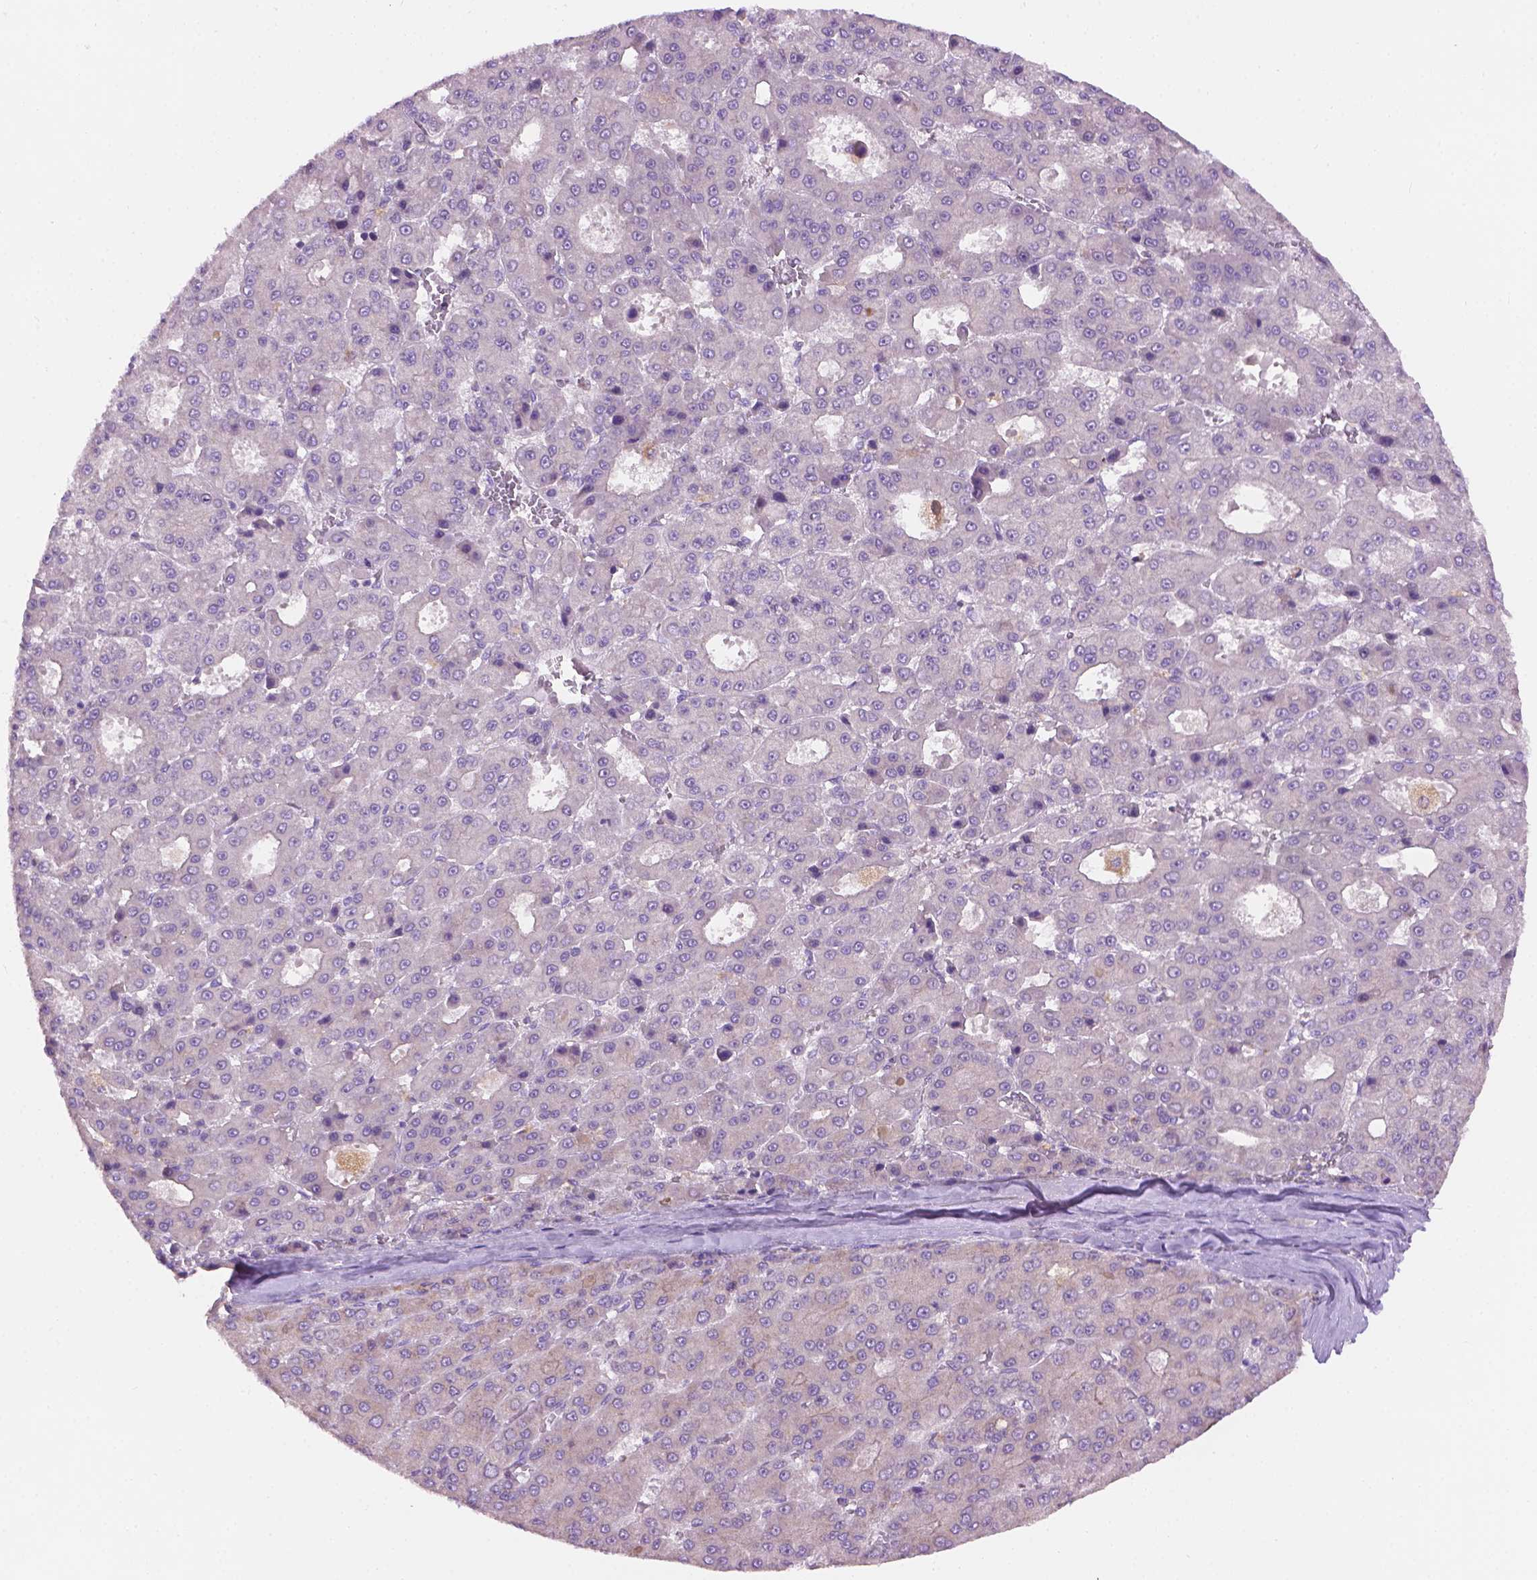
{"staining": {"intensity": "negative", "quantity": "none", "location": "none"}, "tissue": "liver cancer", "cell_type": "Tumor cells", "image_type": "cancer", "snomed": [{"axis": "morphology", "description": "Carcinoma, Hepatocellular, NOS"}, {"axis": "topography", "description": "Liver"}], "caption": "An image of hepatocellular carcinoma (liver) stained for a protein displays no brown staining in tumor cells. (Immunohistochemistry (ihc), brightfield microscopy, high magnification).", "gene": "CDH7", "patient": {"sex": "male", "age": 70}}